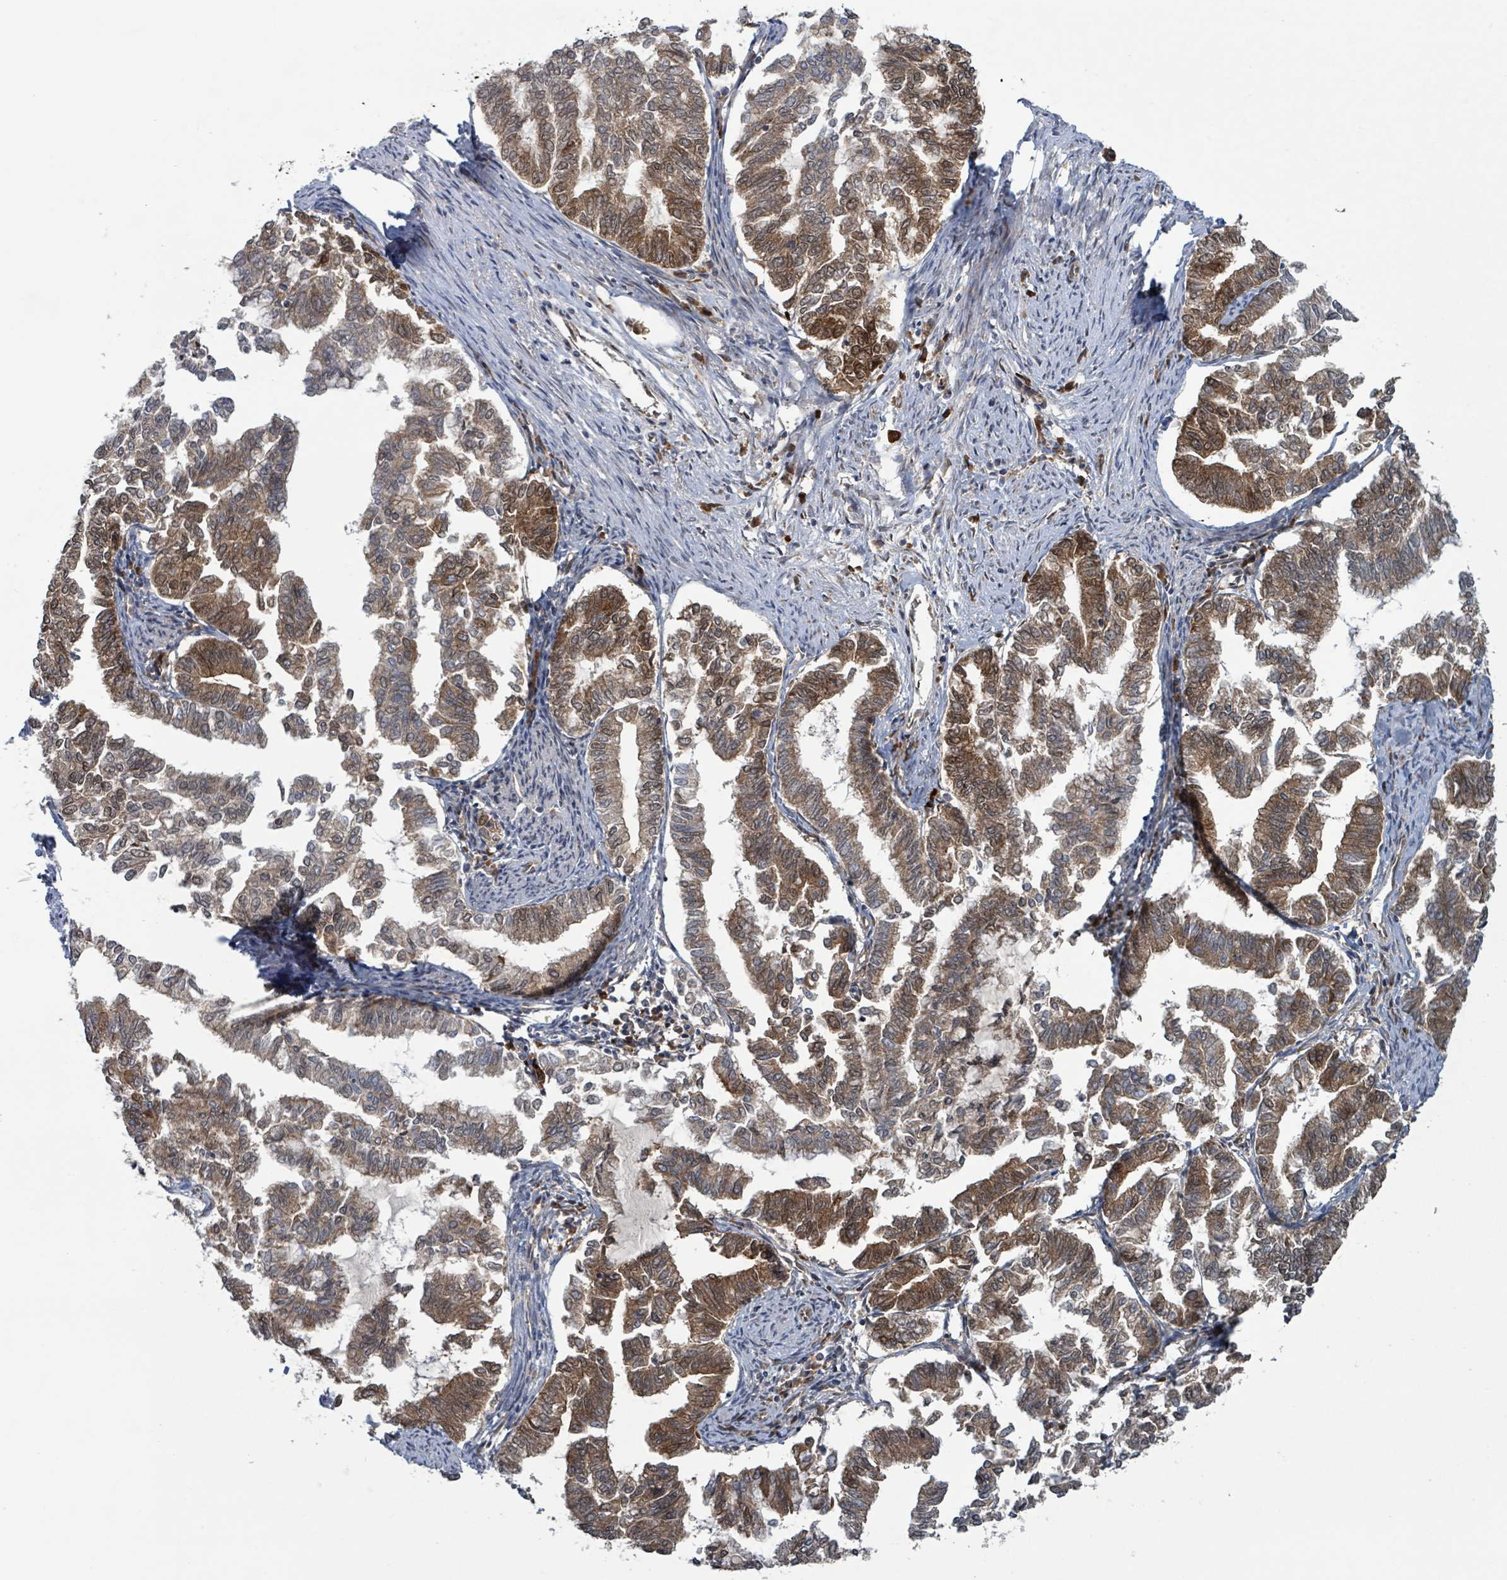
{"staining": {"intensity": "strong", "quantity": "25%-75%", "location": "cytoplasmic/membranous"}, "tissue": "endometrial cancer", "cell_type": "Tumor cells", "image_type": "cancer", "snomed": [{"axis": "morphology", "description": "Adenocarcinoma, NOS"}, {"axis": "topography", "description": "Endometrium"}], "caption": "Strong cytoplasmic/membranous staining for a protein is seen in approximately 25%-75% of tumor cells of endometrial cancer (adenocarcinoma) using immunohistochemistry (IHC).", "gene": "OR51E1", "patient": {"sex": "female", "age": 79}}